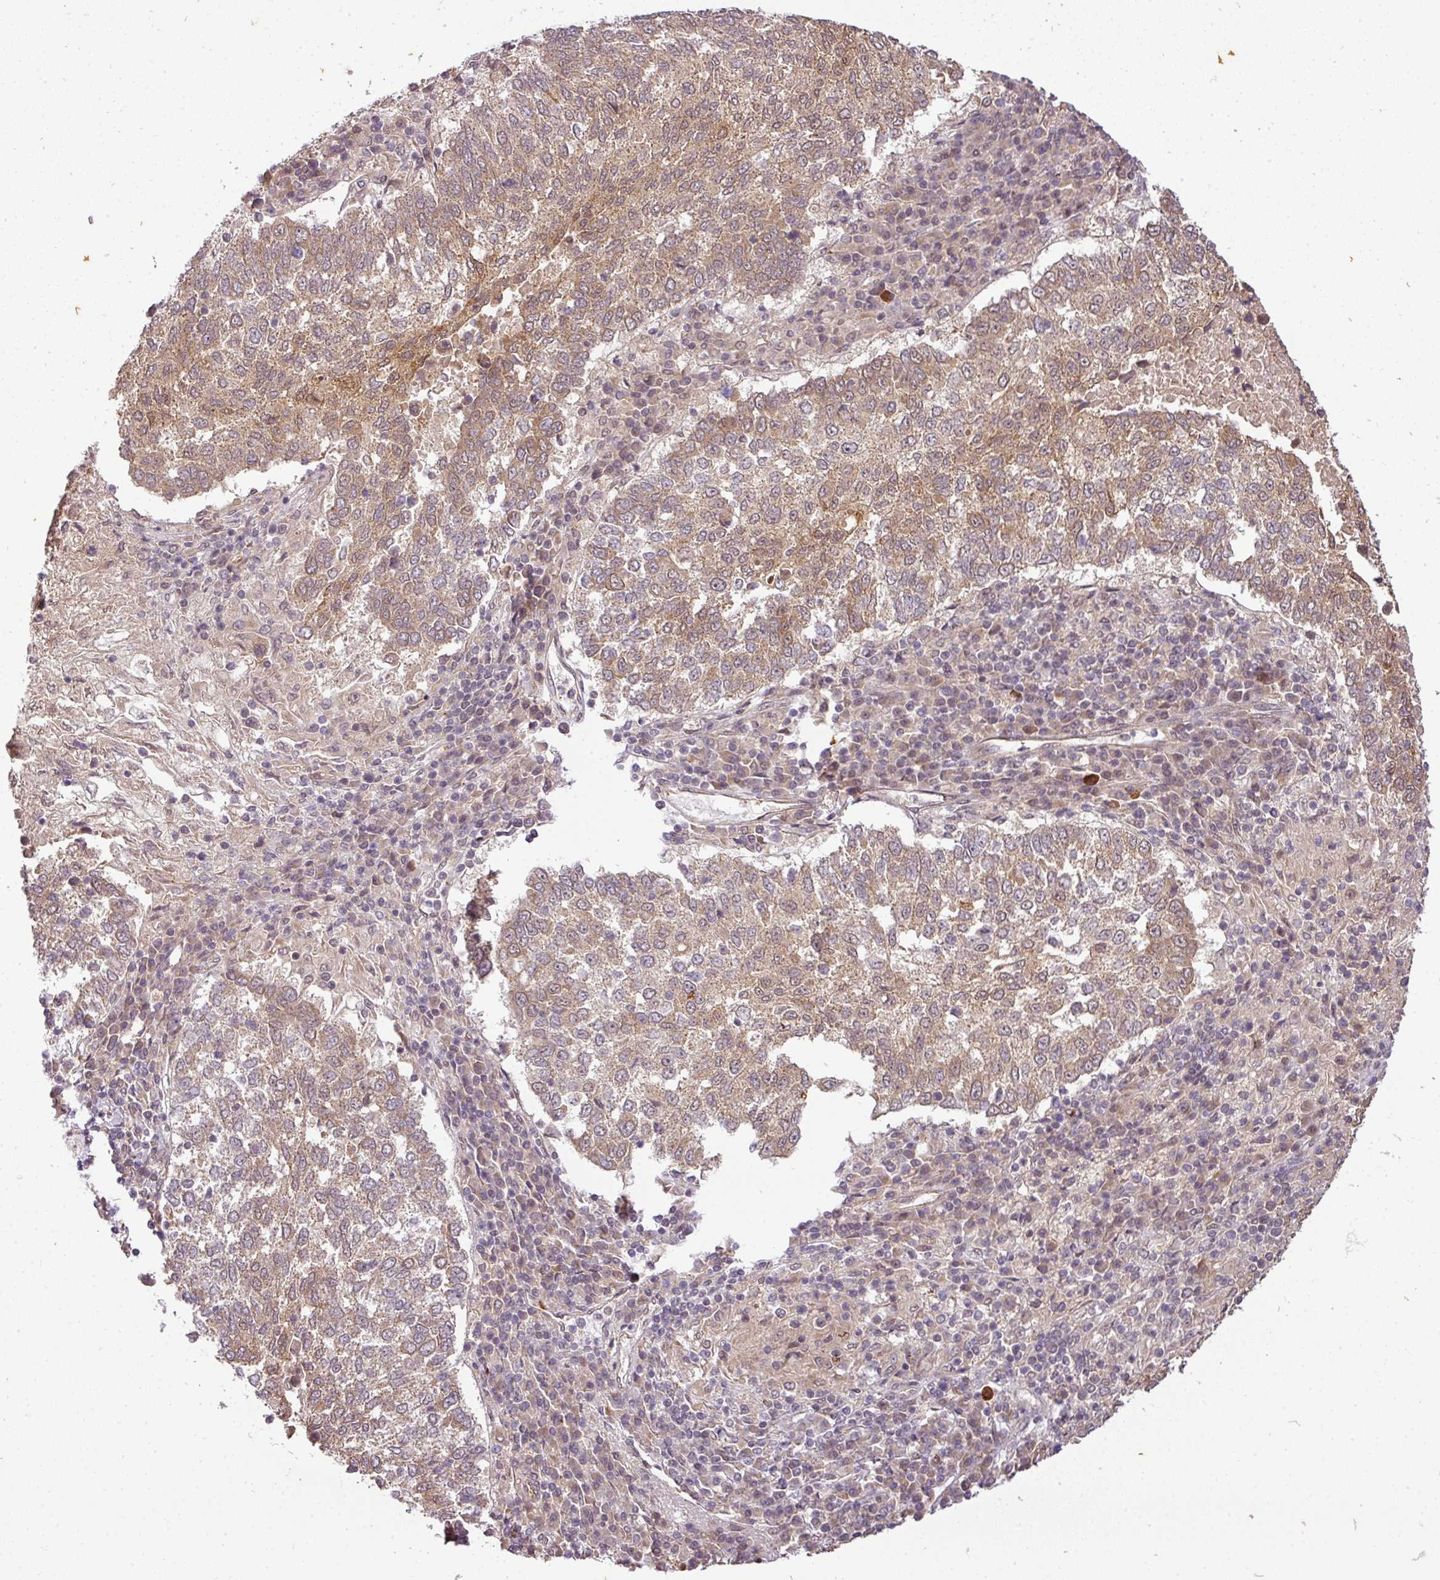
{"staining": {"intensity": "moderate", "quantity": ">75%", "location": "cytoplasmic/membranous"}, "tissue": "lung cancer", "cell_type": "Tumor cells", "image_type": "cancer", "snomed": [{"axis": "morphology", "description": "Squamous cell carcinoma, NOS"}, {"axis": "topography", "description": "Lung"}], "caption": "Lung squamous cell carcinoma was stained to show a protein in brown. There is medium levels of moderate cytoplasmic/membranous expression in approximately >75% of tumor cells.", "gene": "C1orf226", "patient": {"sex": "male", "age": 73}}